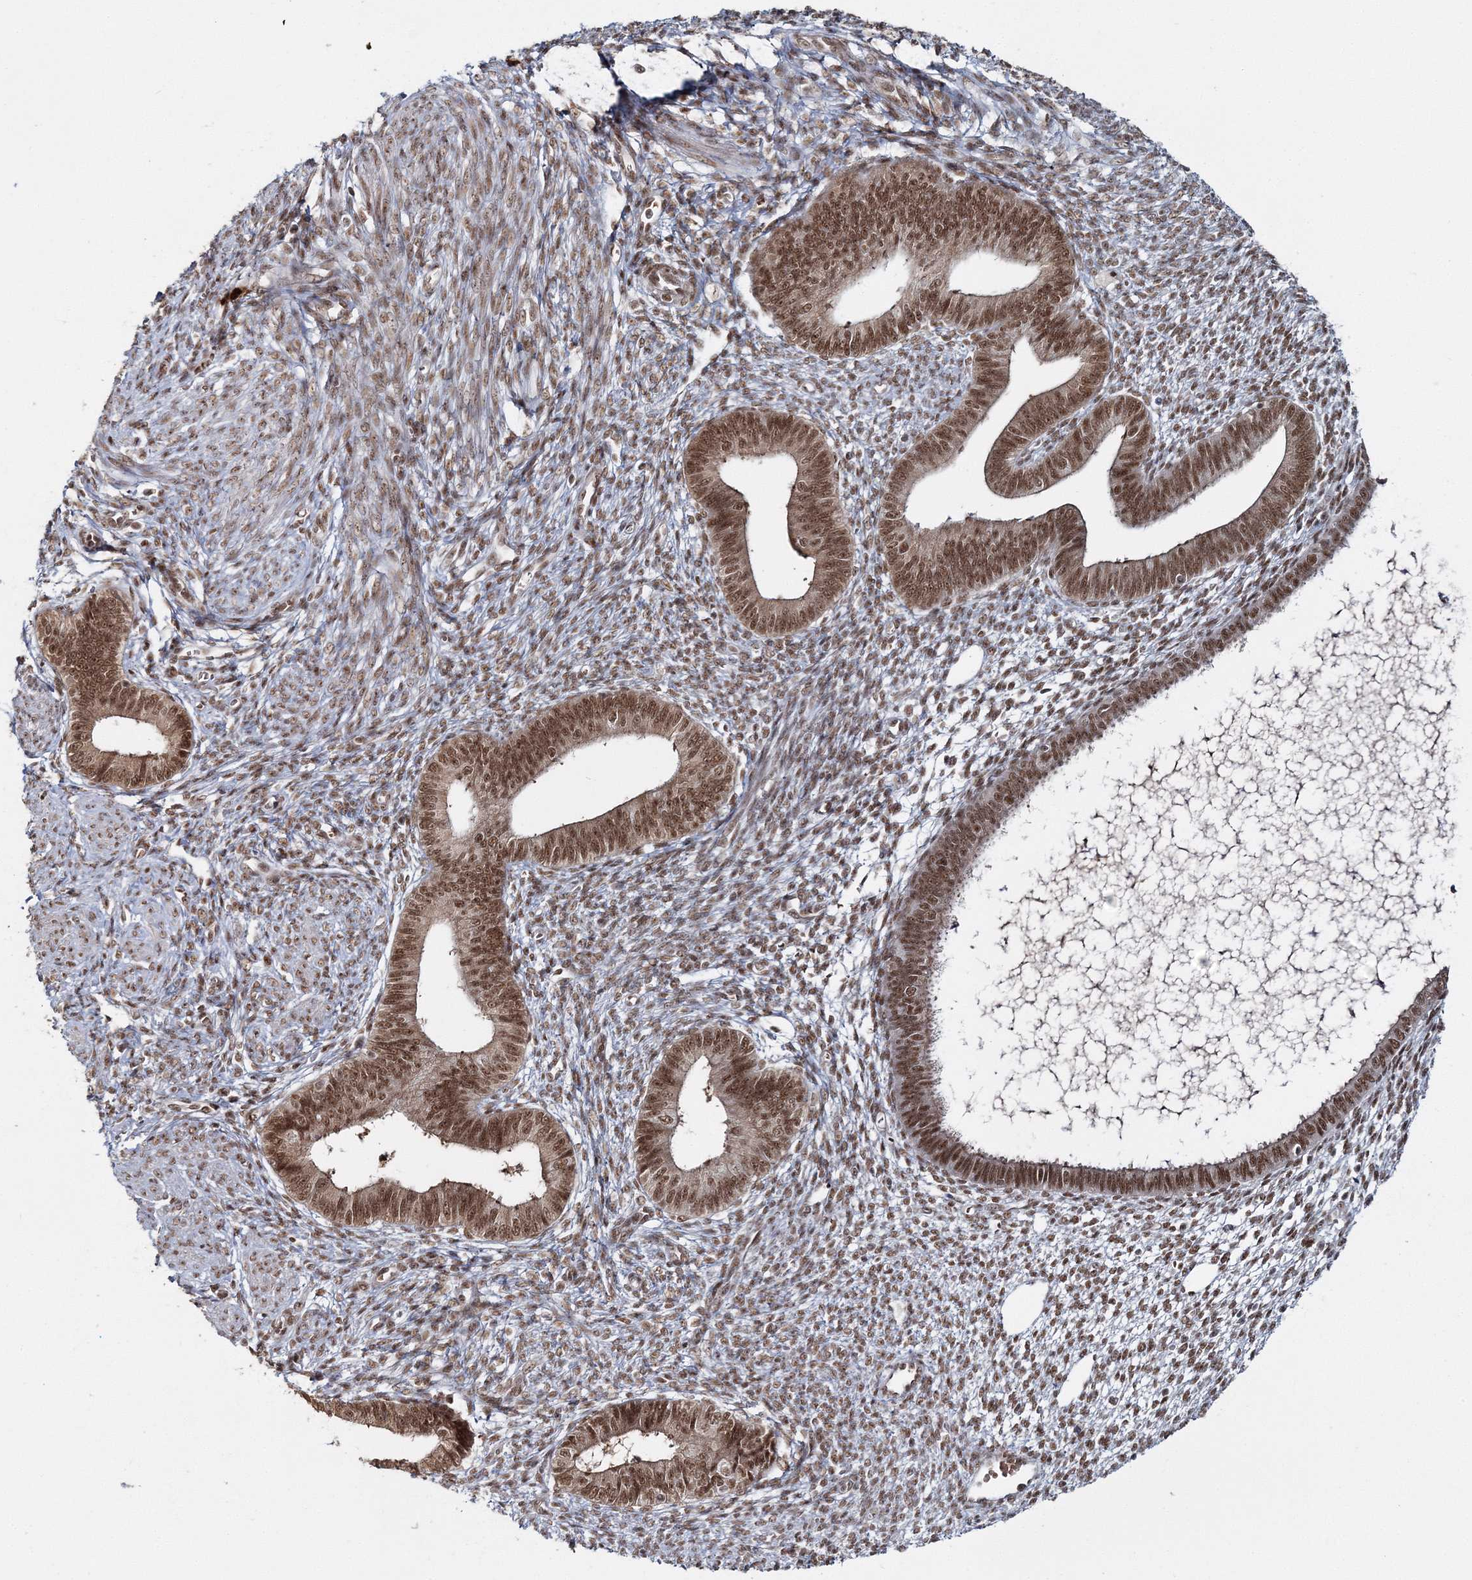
{"staining": {"intensity": "moderate", "quantity": ">75%", "location": "nuclear"}, "tissue": "endometrium", "cell_type": "Cells in endometrial stroma", "image_type": "normal", "snomed": [{"axis": "morphology", "description": "Normal tissue, NOS"}, {"axis": "topography", "description": "Endometrium"}], "caption": "A high-resolution image shows immunohistochemistry staining of normal endometrium, which displays moderate nuclear staining in about >75% of cells in endometrial stroma.", "gene": "ENSG00000290315", "patient": {"sex": "female", "age": 46}}